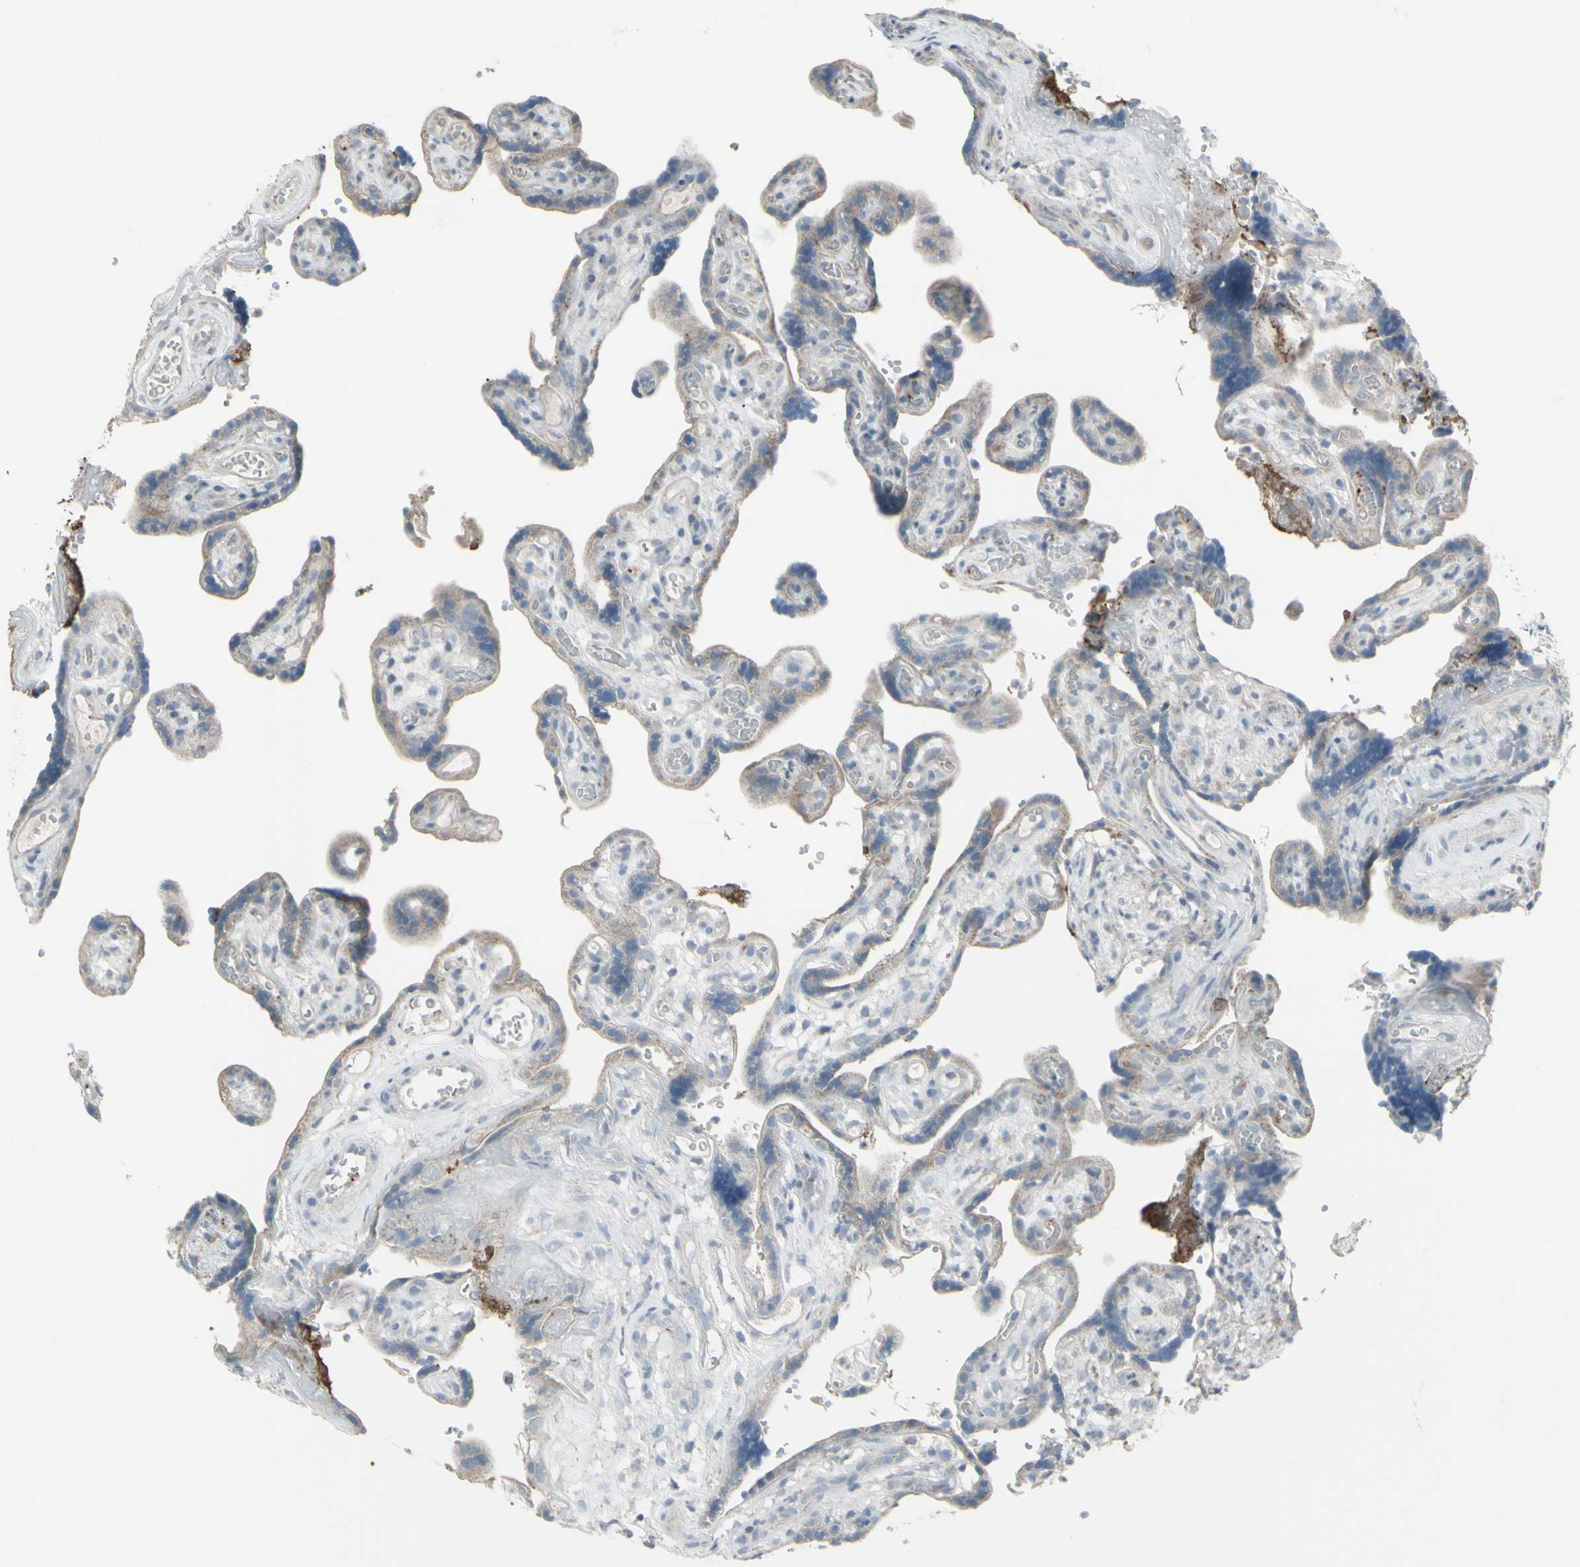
{"staining": {"intensity": "weak", "quantity": "<25%", "location": "cytoplasmic/membranous"}, "tissue": "placenta", "cell_type": "Decidual cells", "image_type": "normal", "snomed": [{"axis": "morphology", "description": "Normal tissue, NOS"}, {"axis": "topography", "description": "Placenta"}], "caption": "This is an immunohistochemistry photomicrograph of normal human placenta. There is no expression in decidual cells.", "gene": "CD79B", "patient": {"sex": "female", "age": 30}}